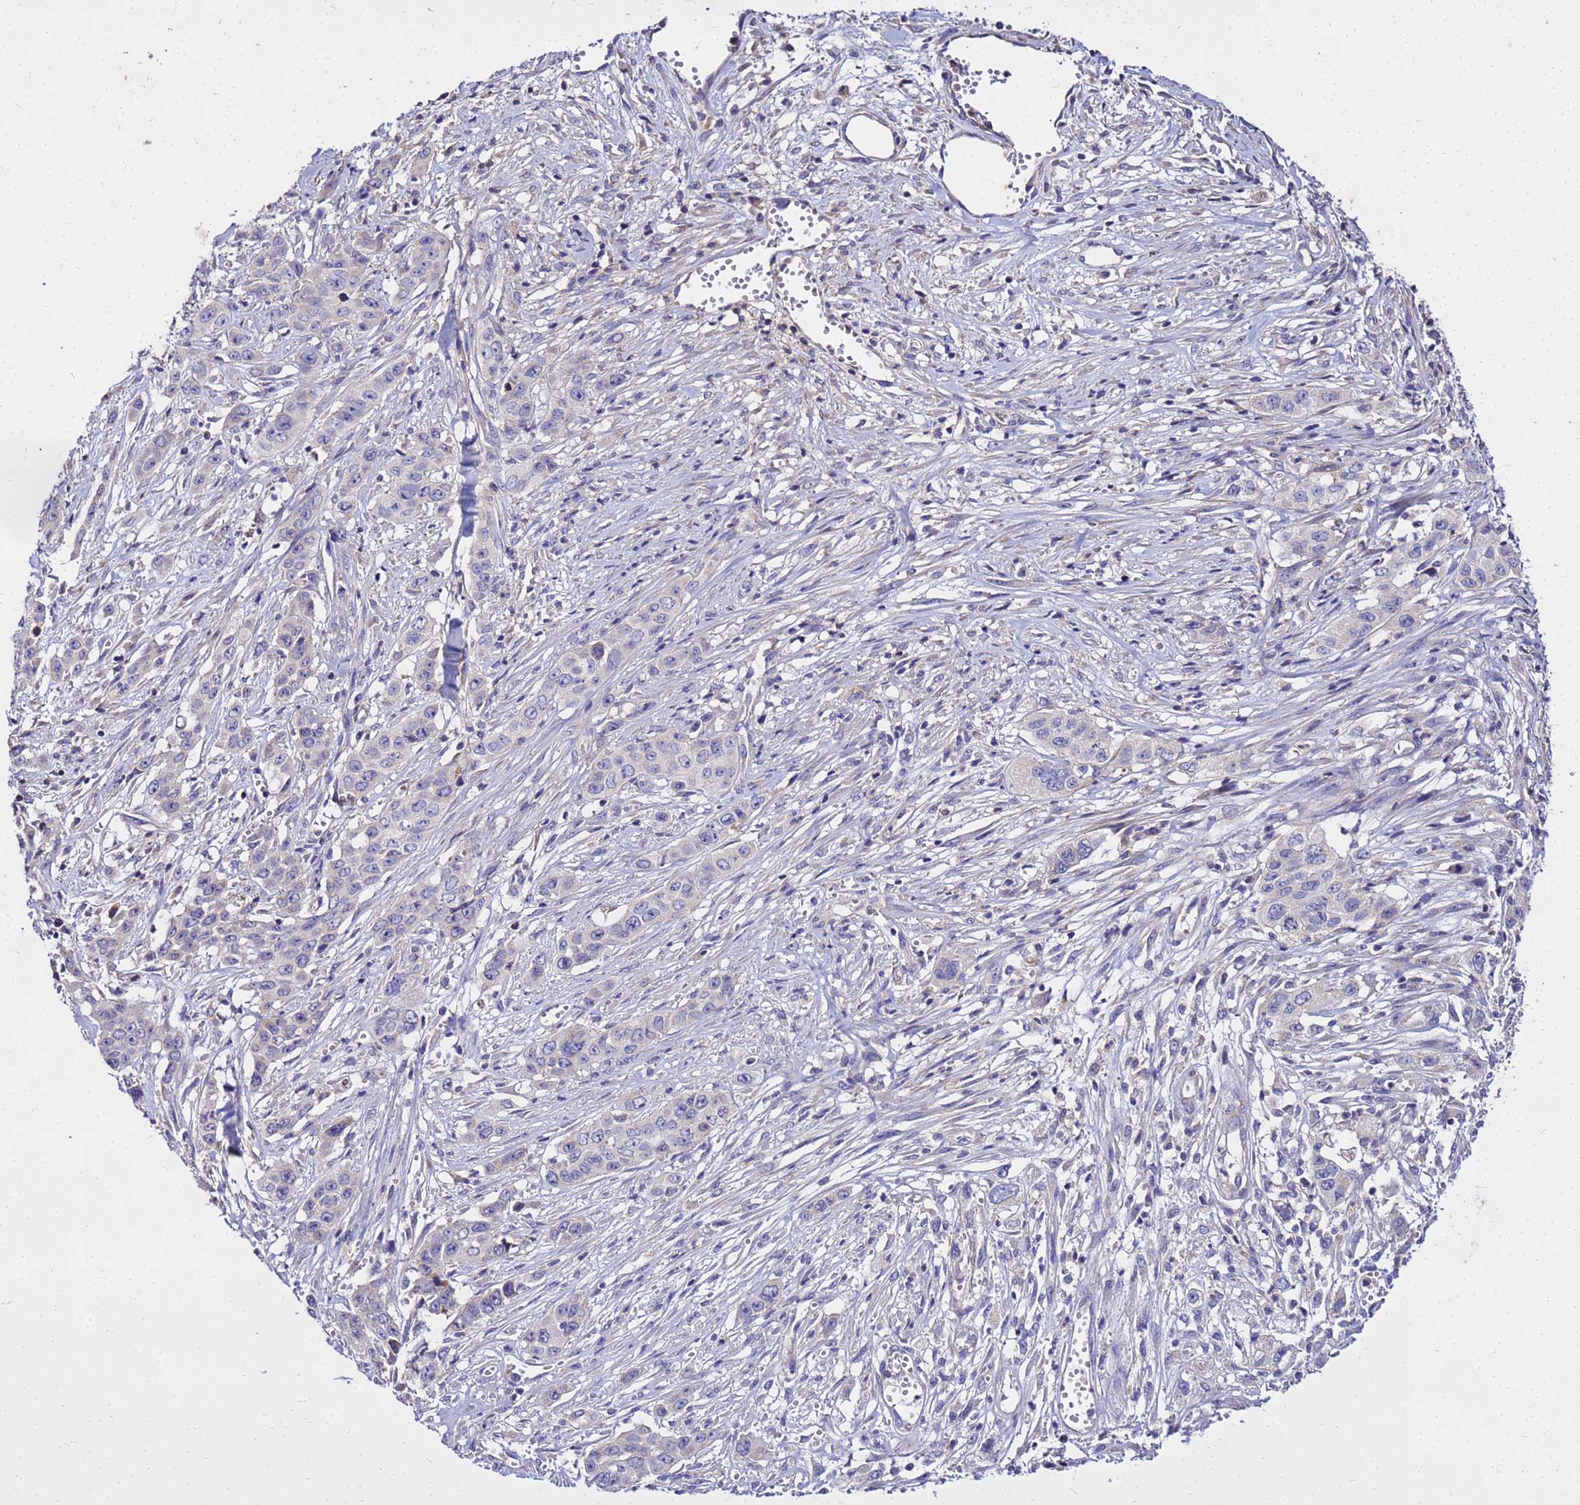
{"staining": {"intensity": "negative", "quantity": "none", "location": "none"}, "tissue": "stomach cancer", "cell_type": "Tumor cells", "image_type": "cancer", "snomed": [{"axis": "morphology", "description": "Adenocarcinoma, NOS"}, {"axis": "topography", "description": "Stomach, upper"}], "caption": "Stomach cancer (adenocarcinoma) stained for a protein using immunohistochemistry (IHC) displays no positivity tumor cells.", "gene": "COX14", "patient": {"sex": "male", "age": 62}}